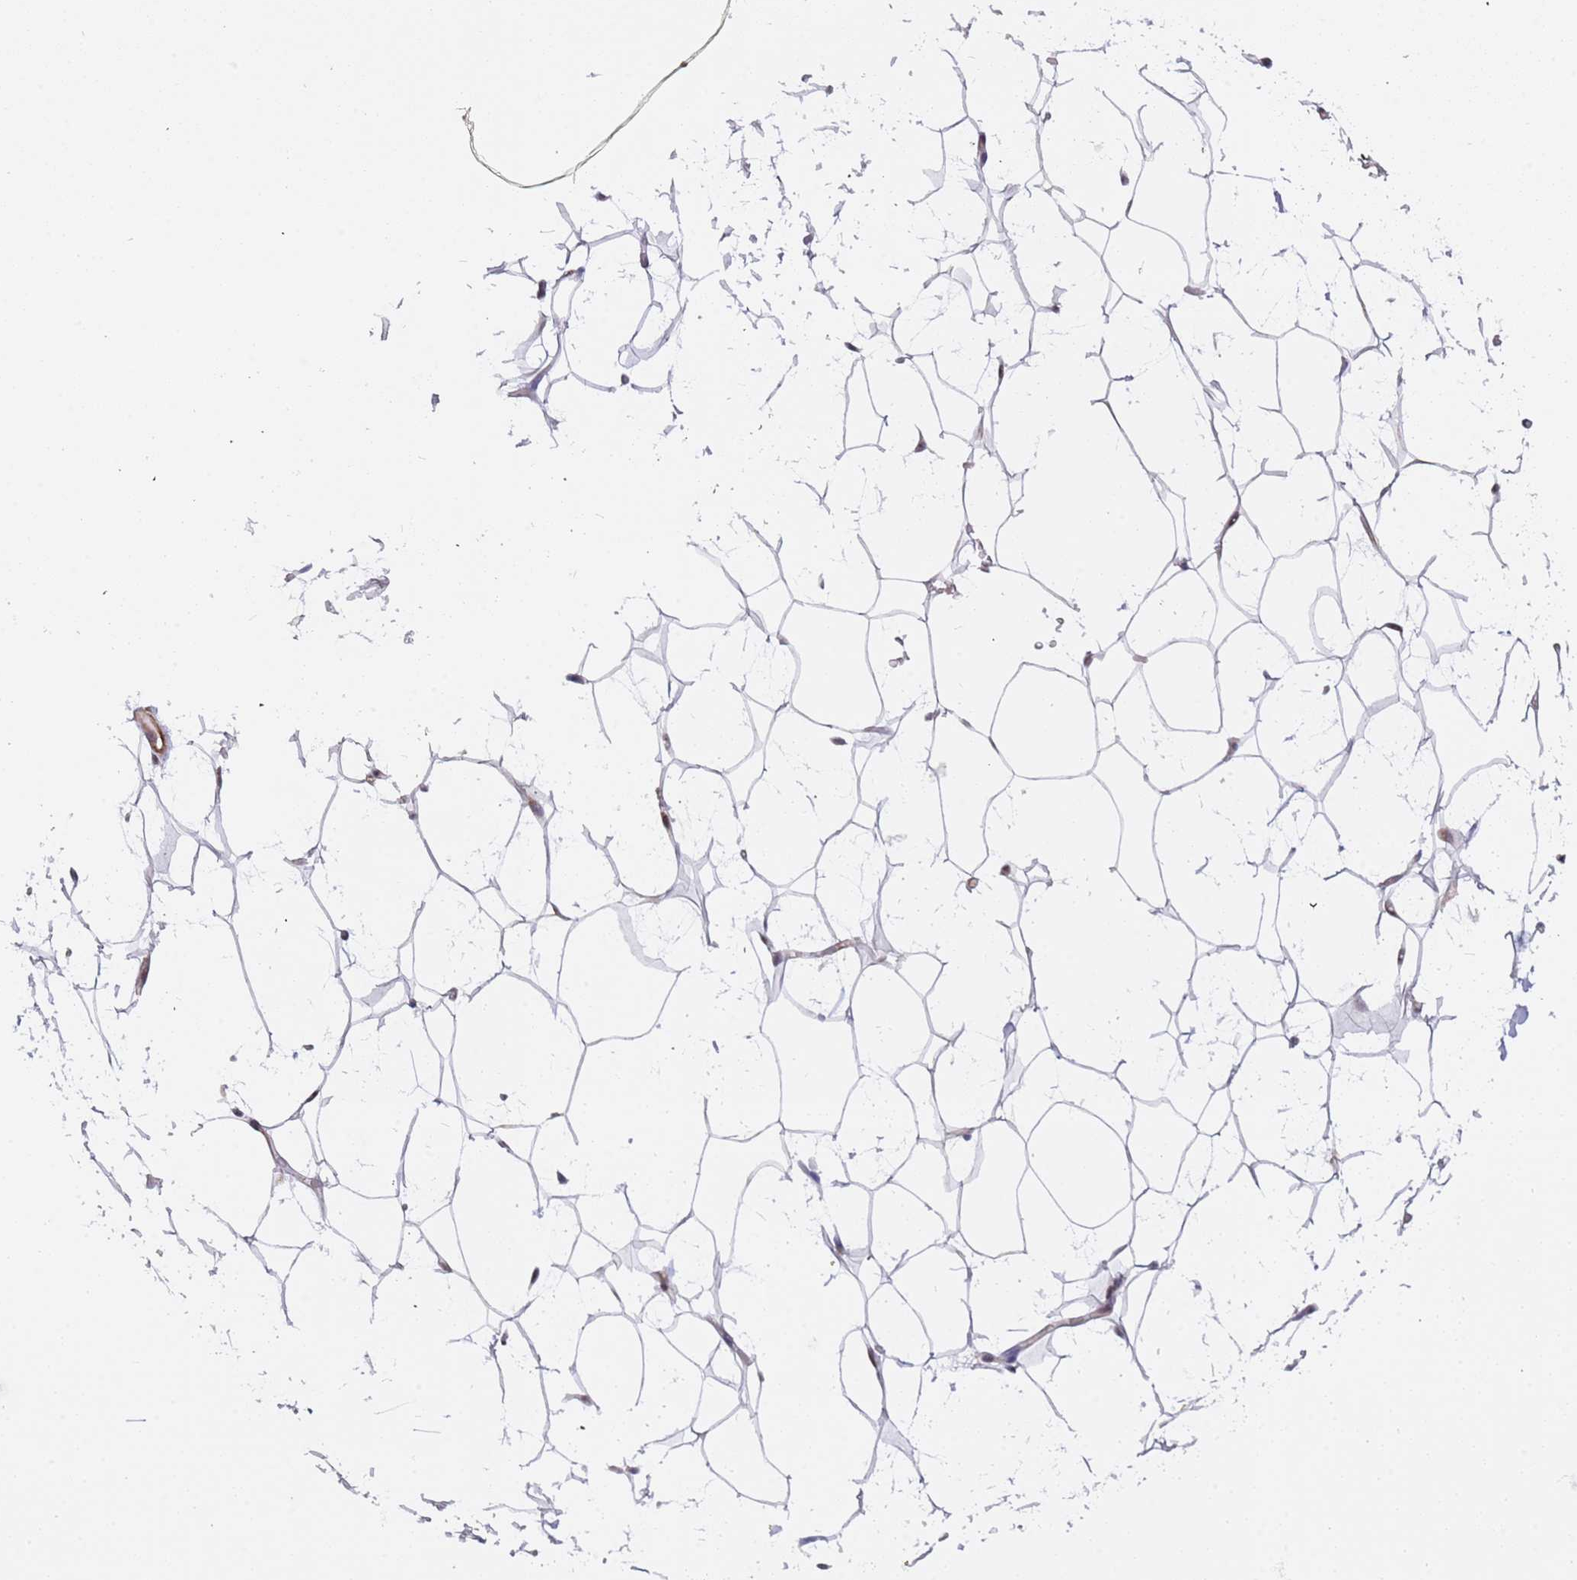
{"staining": {"intensity": "weak", "quantity": ">75%", "location": "nuclear"}, "tissue": "adipose tissue", "cell_type": "Adipocytes", "image_type": "normal", "snomed": [{"axis": "morphology", "description": "Normal tissue, NOS"}, {"axis": "topography", "description": "Breast"}], "caption": "Protein expression analysis of normal human adipose tissue reveals weak nuclear positivity in approximately >75% of adipocytes. (IHC, brightfield microscopy, high magnification).", "gene": "LRMDA", "patient": {"sex": "female", "age": 26}}